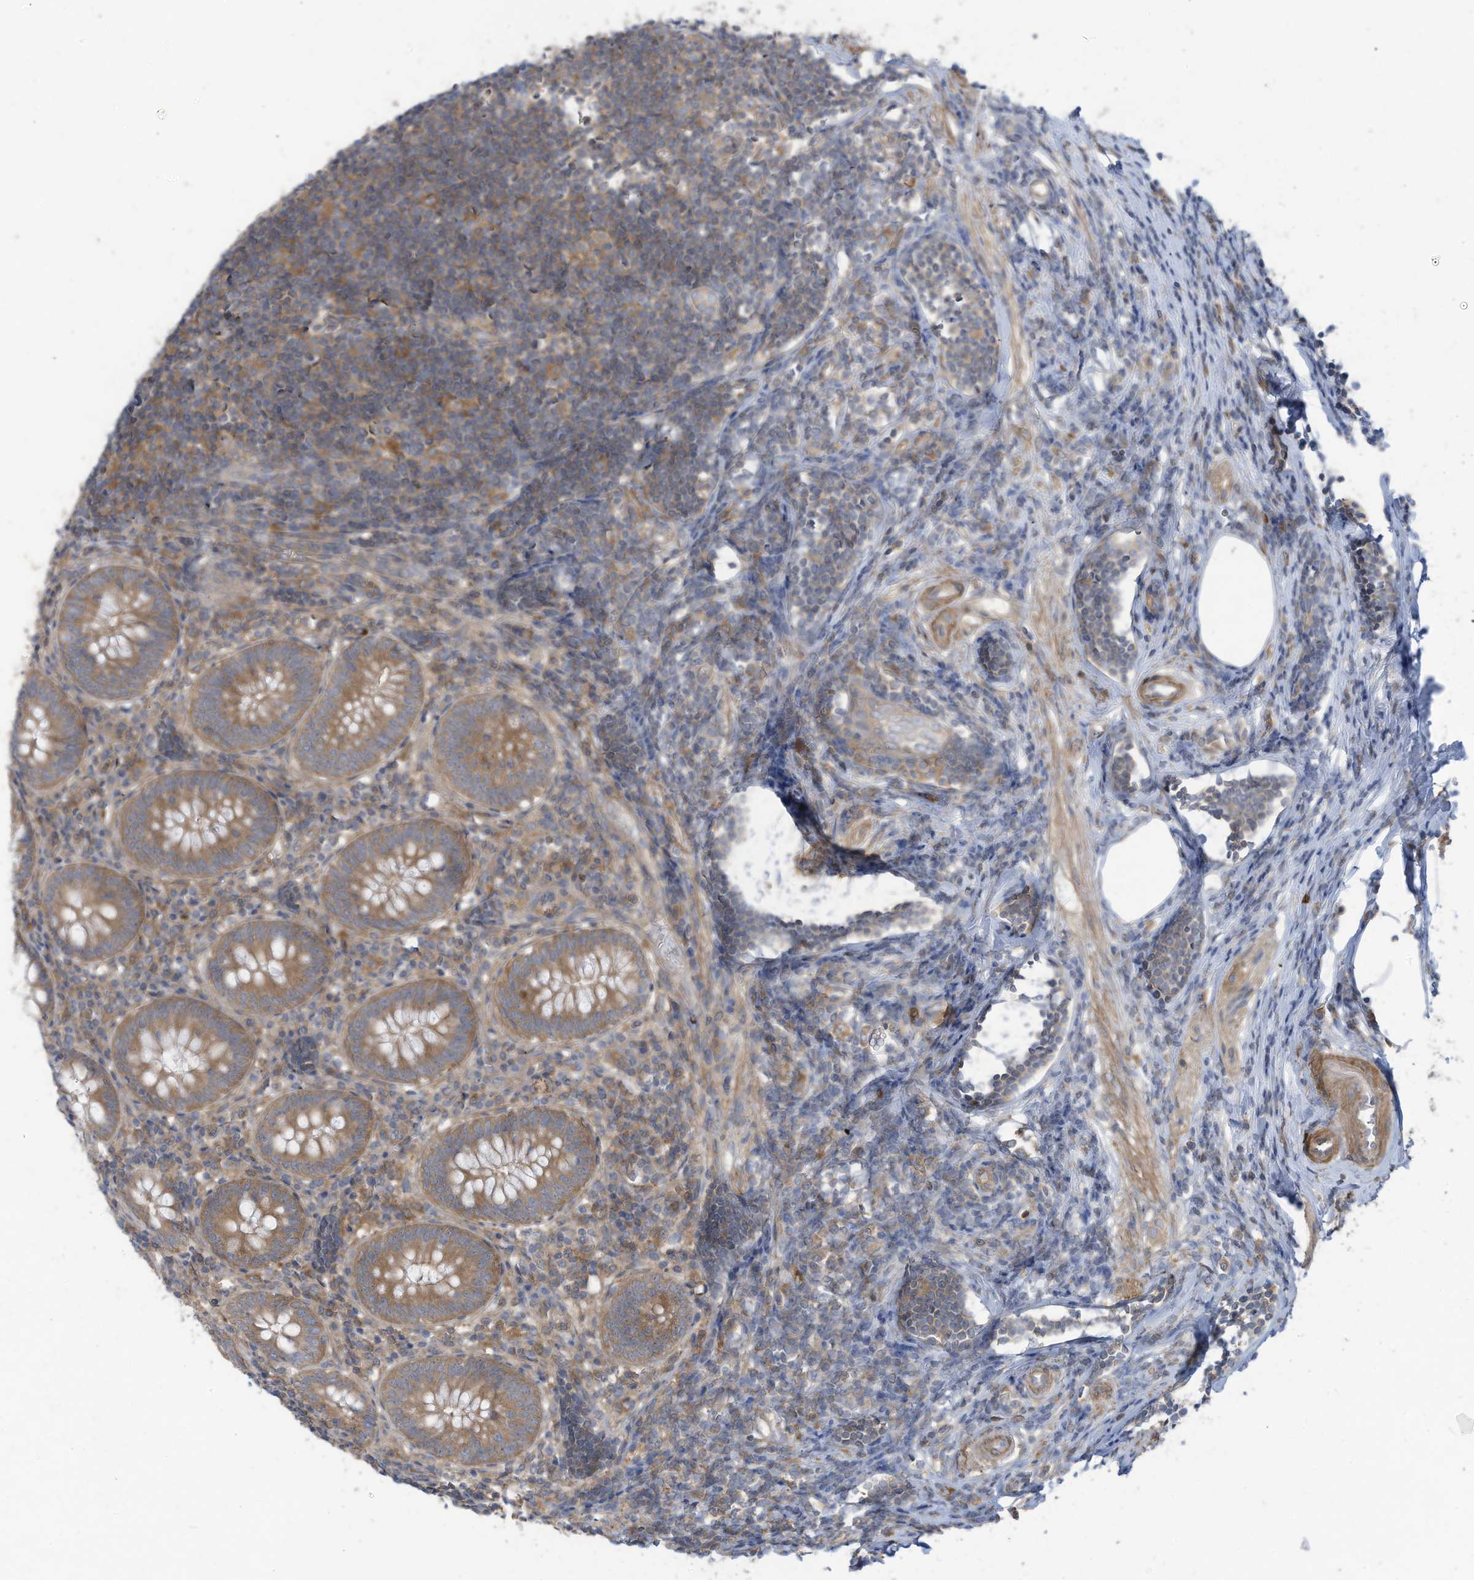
{"staining": {"intensity": "moderate", "quantity": ">75%", "location": "cytoplasmic/membranous"}, "tissue": "appendix", "cell_type": "Glandular cells", "image_type": "normal", "snomed": [{"axis": "morphology", "description": "Normal tissue, NOS"}, {"axis": "topography", "description": "Appendix"}], "caption": "Appendix stained for a protein shows moderate cytoplasmic/membranous positivity in glandular cells. Nuclei are stained in blue.", "gene": "ADI1", "patient": {"sex": "female", "age": 54}}